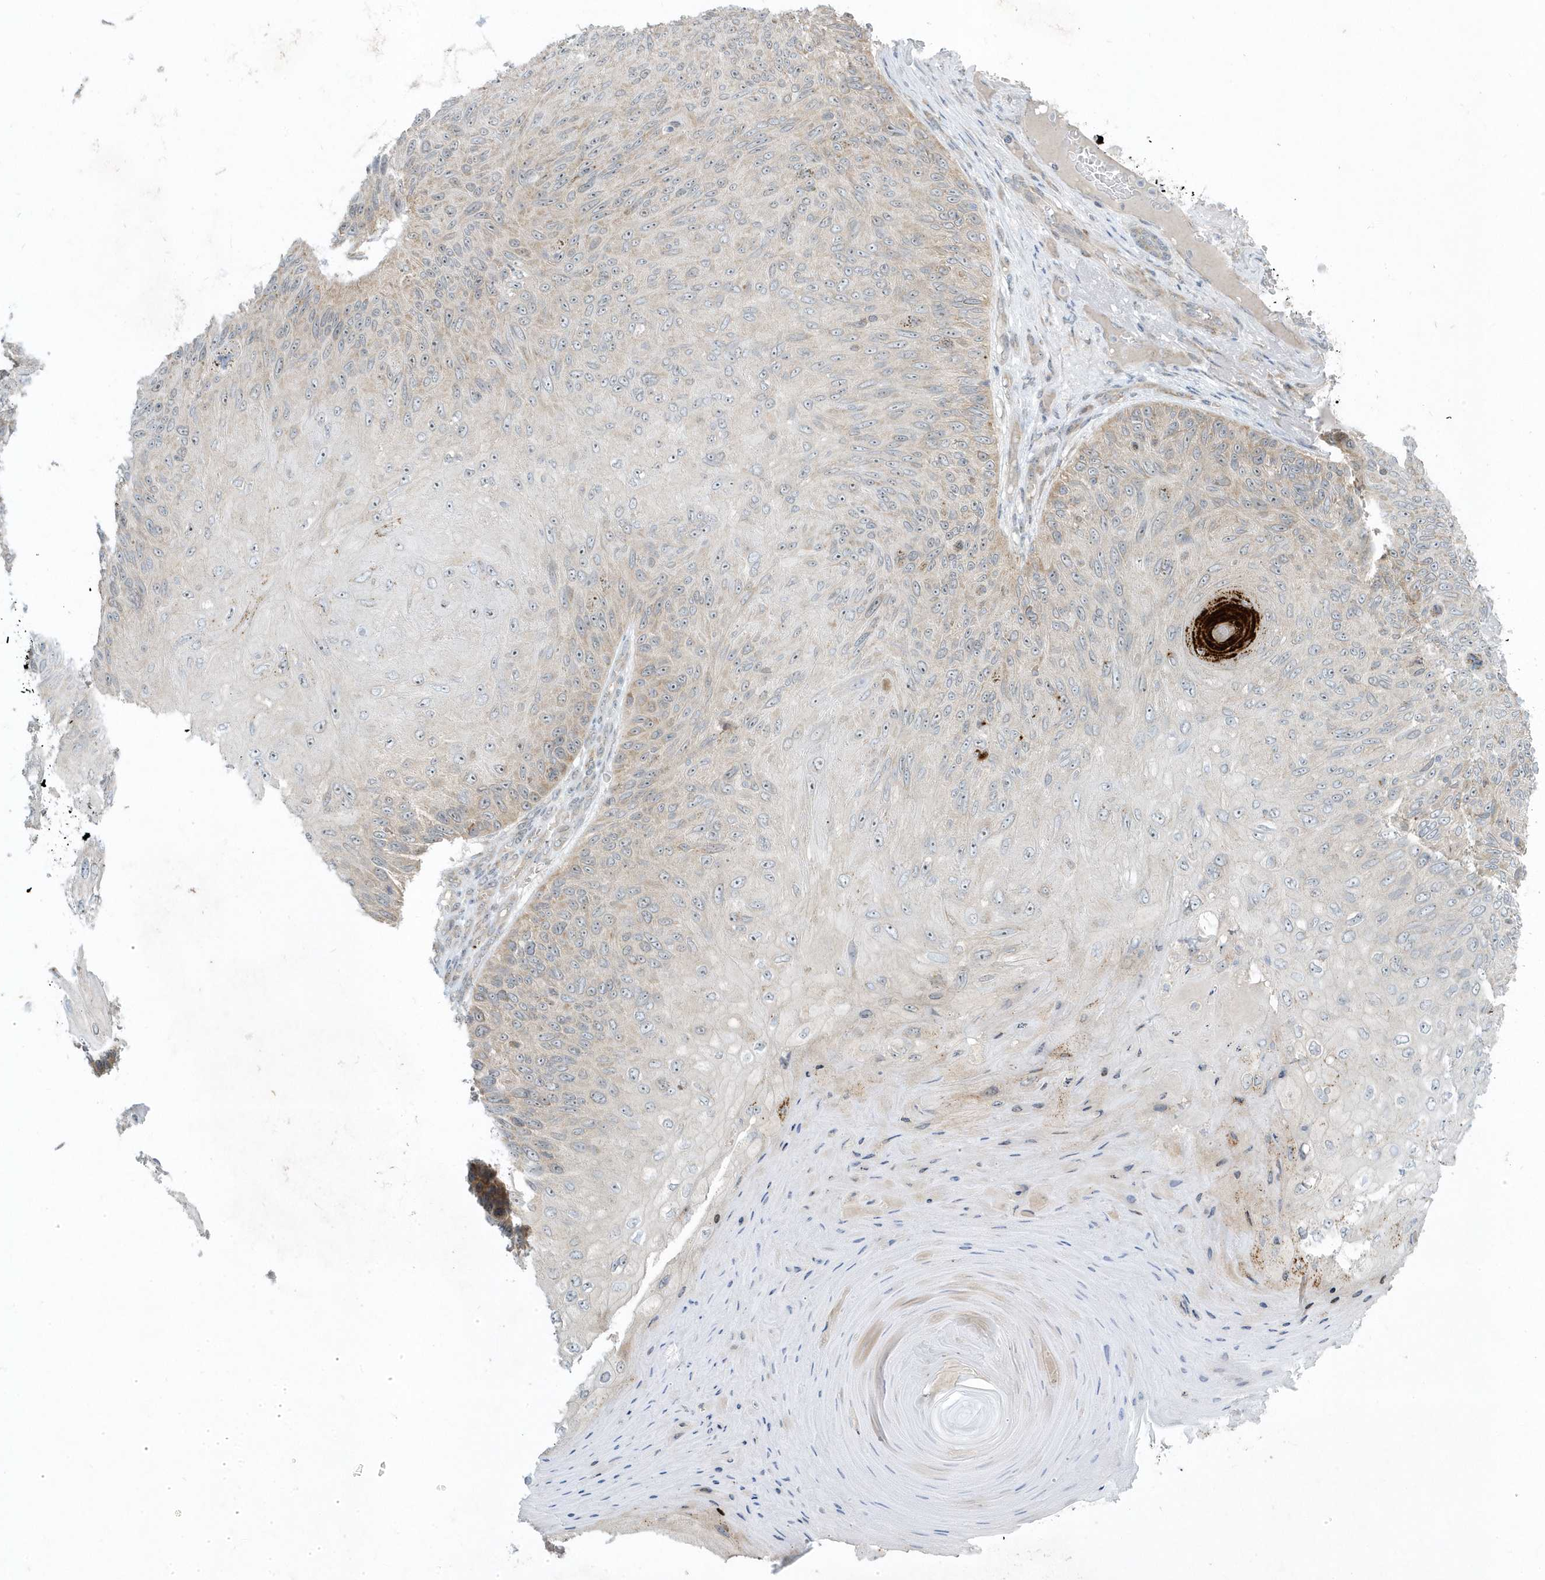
{"staining": {"intensity": "weak", "quantity": "25%-75%", "location": "cytoplasmic/membranous"}, "tissue": "skin cancer", "cell_type": "Tumor cells", "image_type": "cancer", "snomed": [{"axis": "morphology", "description": "Squamous cell carcinoma, NOS"}, {"axis": "topography", "description": "Skin"}], "caption": "Squamous cell carcinoma (skin) stained with immunohistochemistry (IHC) displays weak cytoplasmic/membranous positivity in approximately 25%-75% of tumor cells.", "gene": "SCN3A", "patient": {"sex": "female", "age": 88}}